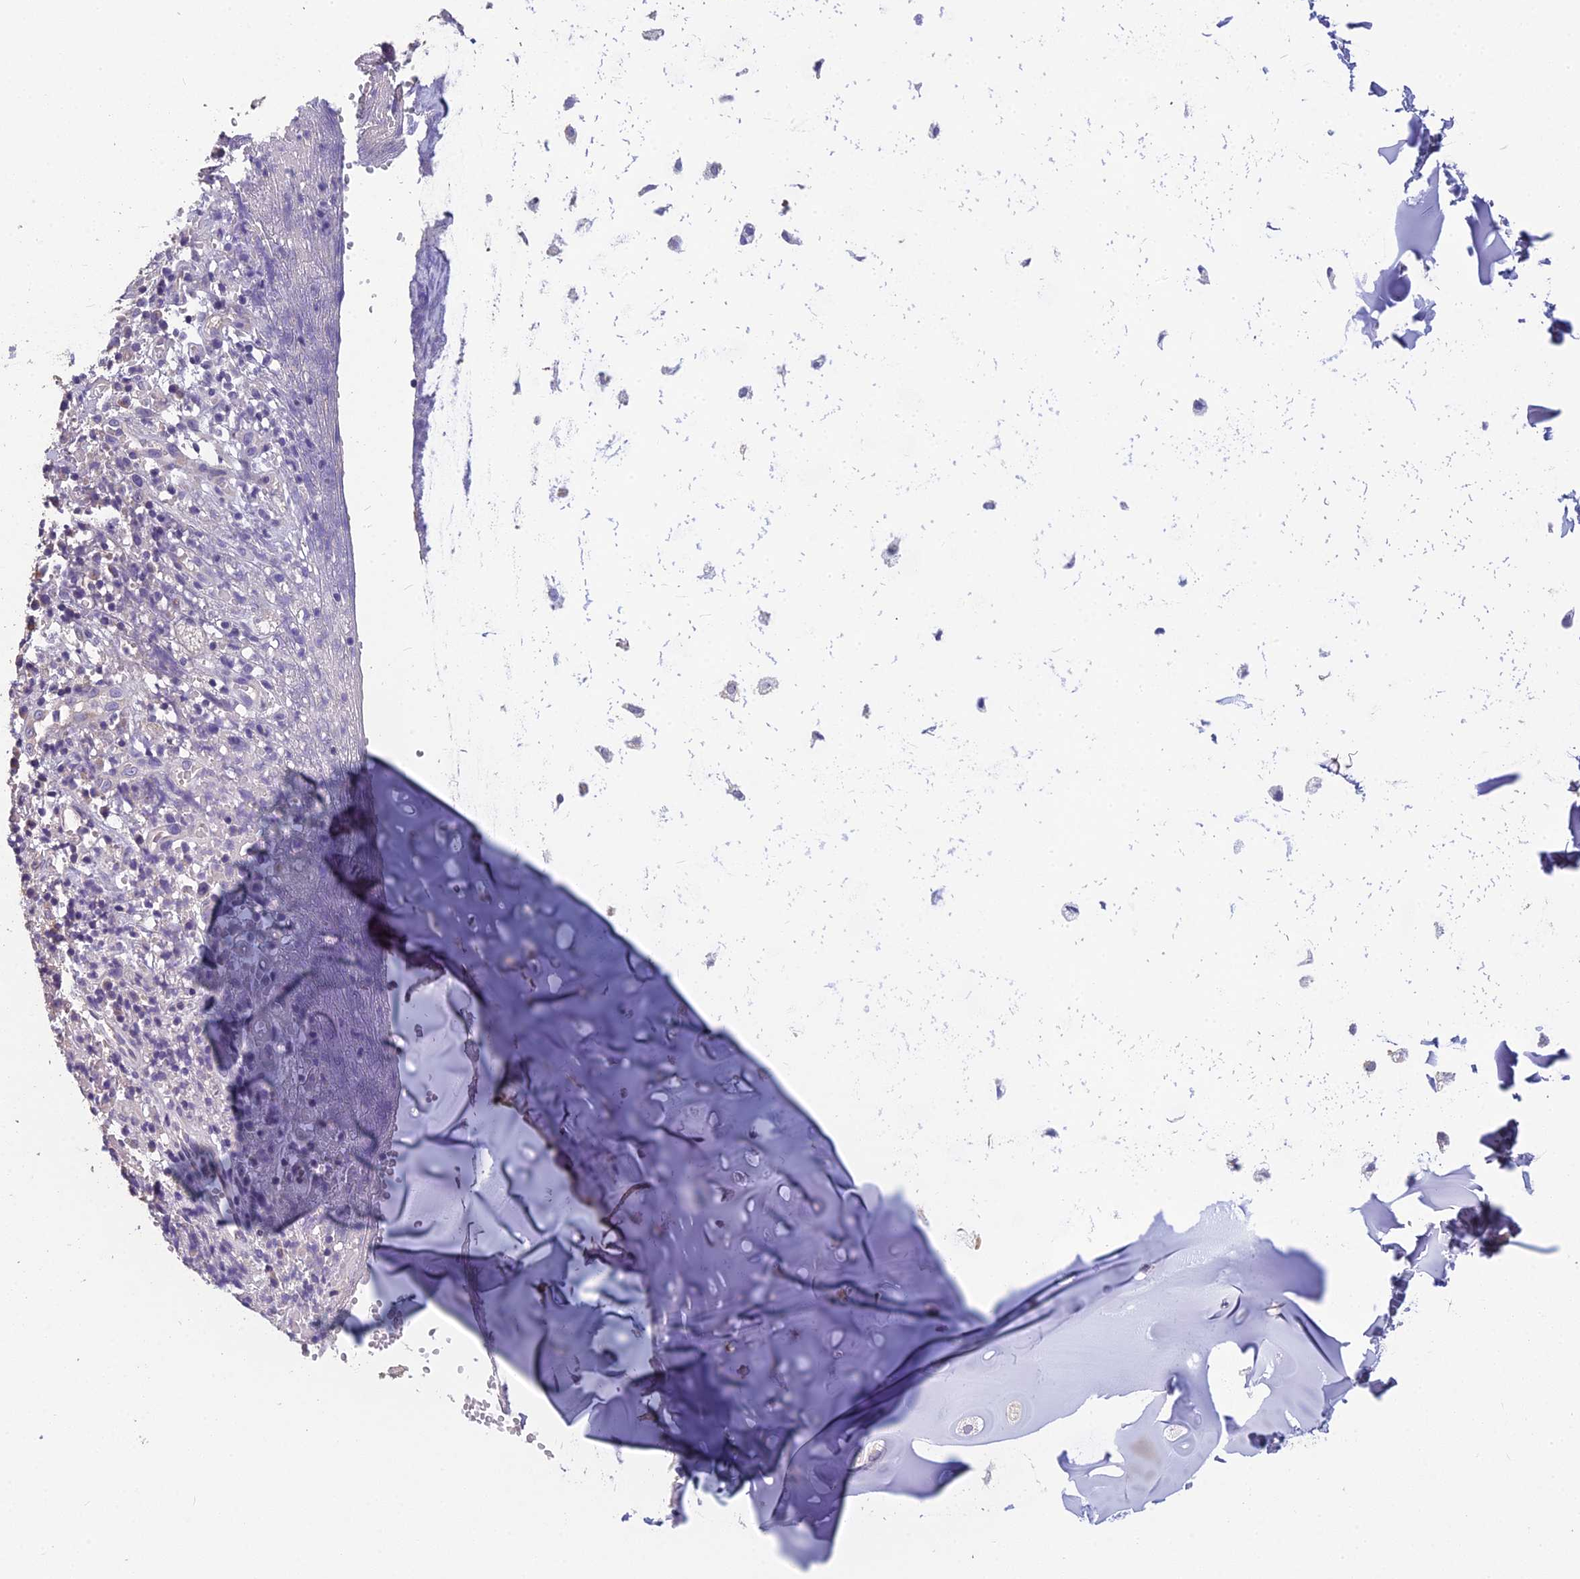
{"staining": {"intensity": "weak", "quantity": "25%-75%", "location": "cytoplasmic/membranous"}, "tissue": "soft tissue", "cell_type": "Chondrocytes", "image_type": "normal", "snomed": [{"axis": "morphology", "description": "Normal tissue, NOS"}, {"axis": "morphology", "description": "Basal cell carcinoma"}, {"axis": "topography", "description": "Cartilage tissue"}, {"axis": "topography", "description": "Nasopharynx"}, {"axis": "topography", "description": "Oral tissue"}], "caption": "Immunohistochemistry photomicrograph of normal soft tissue: human soft tissue stained using immunohistochemistry (IHC) displays low levels of weak protein expression localized specifically in the cytoplasmic/membranous of chondrocytes, appearing as a cytoplasmic/membranous brown color.", "gene": "CEACAM16", "patient": {"sex": "female", "age": 77}}